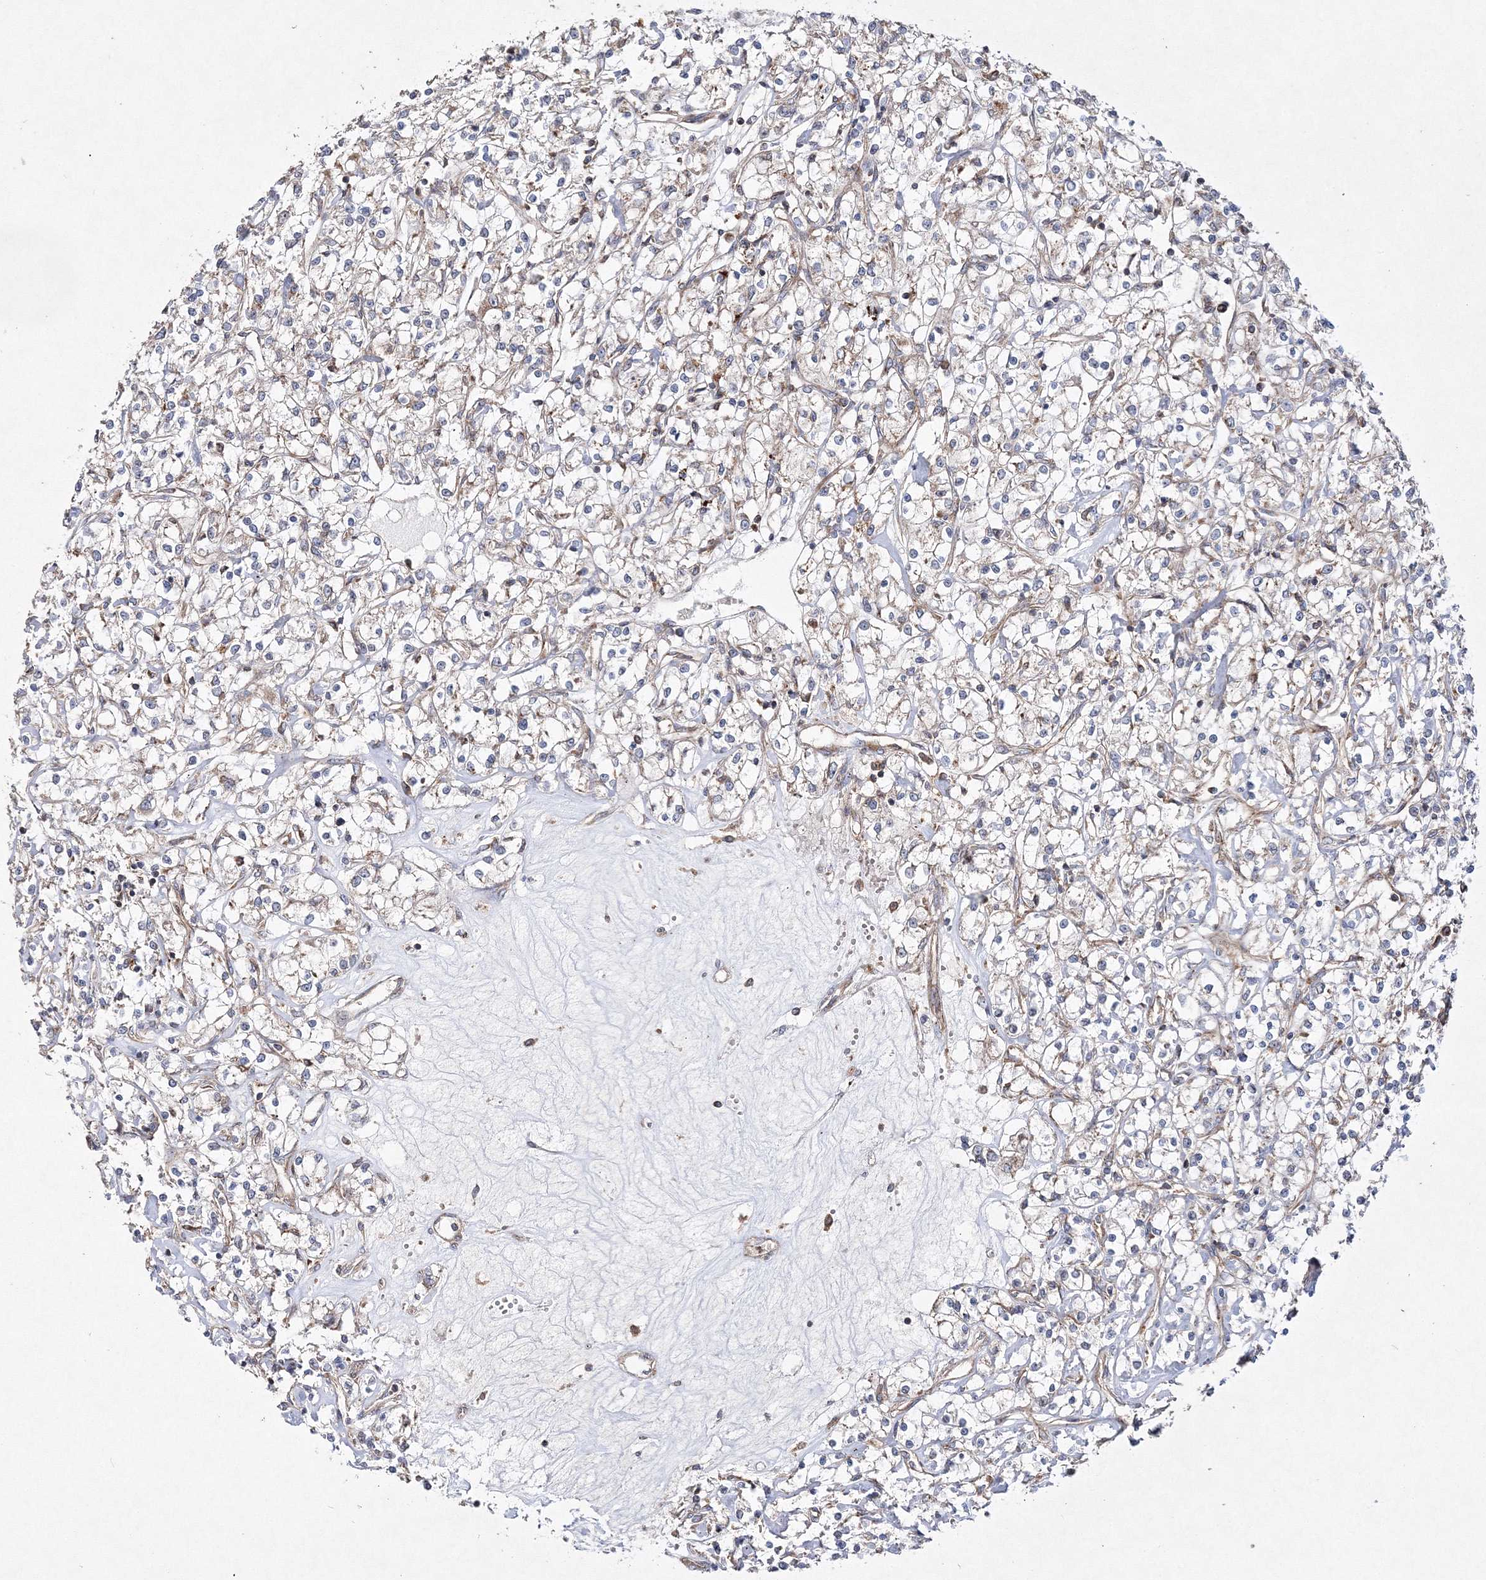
{"staining": {"intensity": "negative", "quantity": "none", "location": "none"}, "tissue": "renal cancer", "cell_type": "Tumor cells", "image_type": "cancer", "snomed": [{"axis": "morphology", "description": "Adenocarcinoma, NOS"}, {"axis": "topography", "description": "Kidney"}], "caption": "A photomicrograph of renal cancer (adenocarcinoma) stained for a protein demonstrates no brown staining in tumor cells. The staining was performed using DAB to visualize the protein expression in brown, while the nuclei were stained in blue with hematoxylin (Magnification: 20x).", "gene": "DNAJC13", "patient": {"sex": "female", "age": 59}}